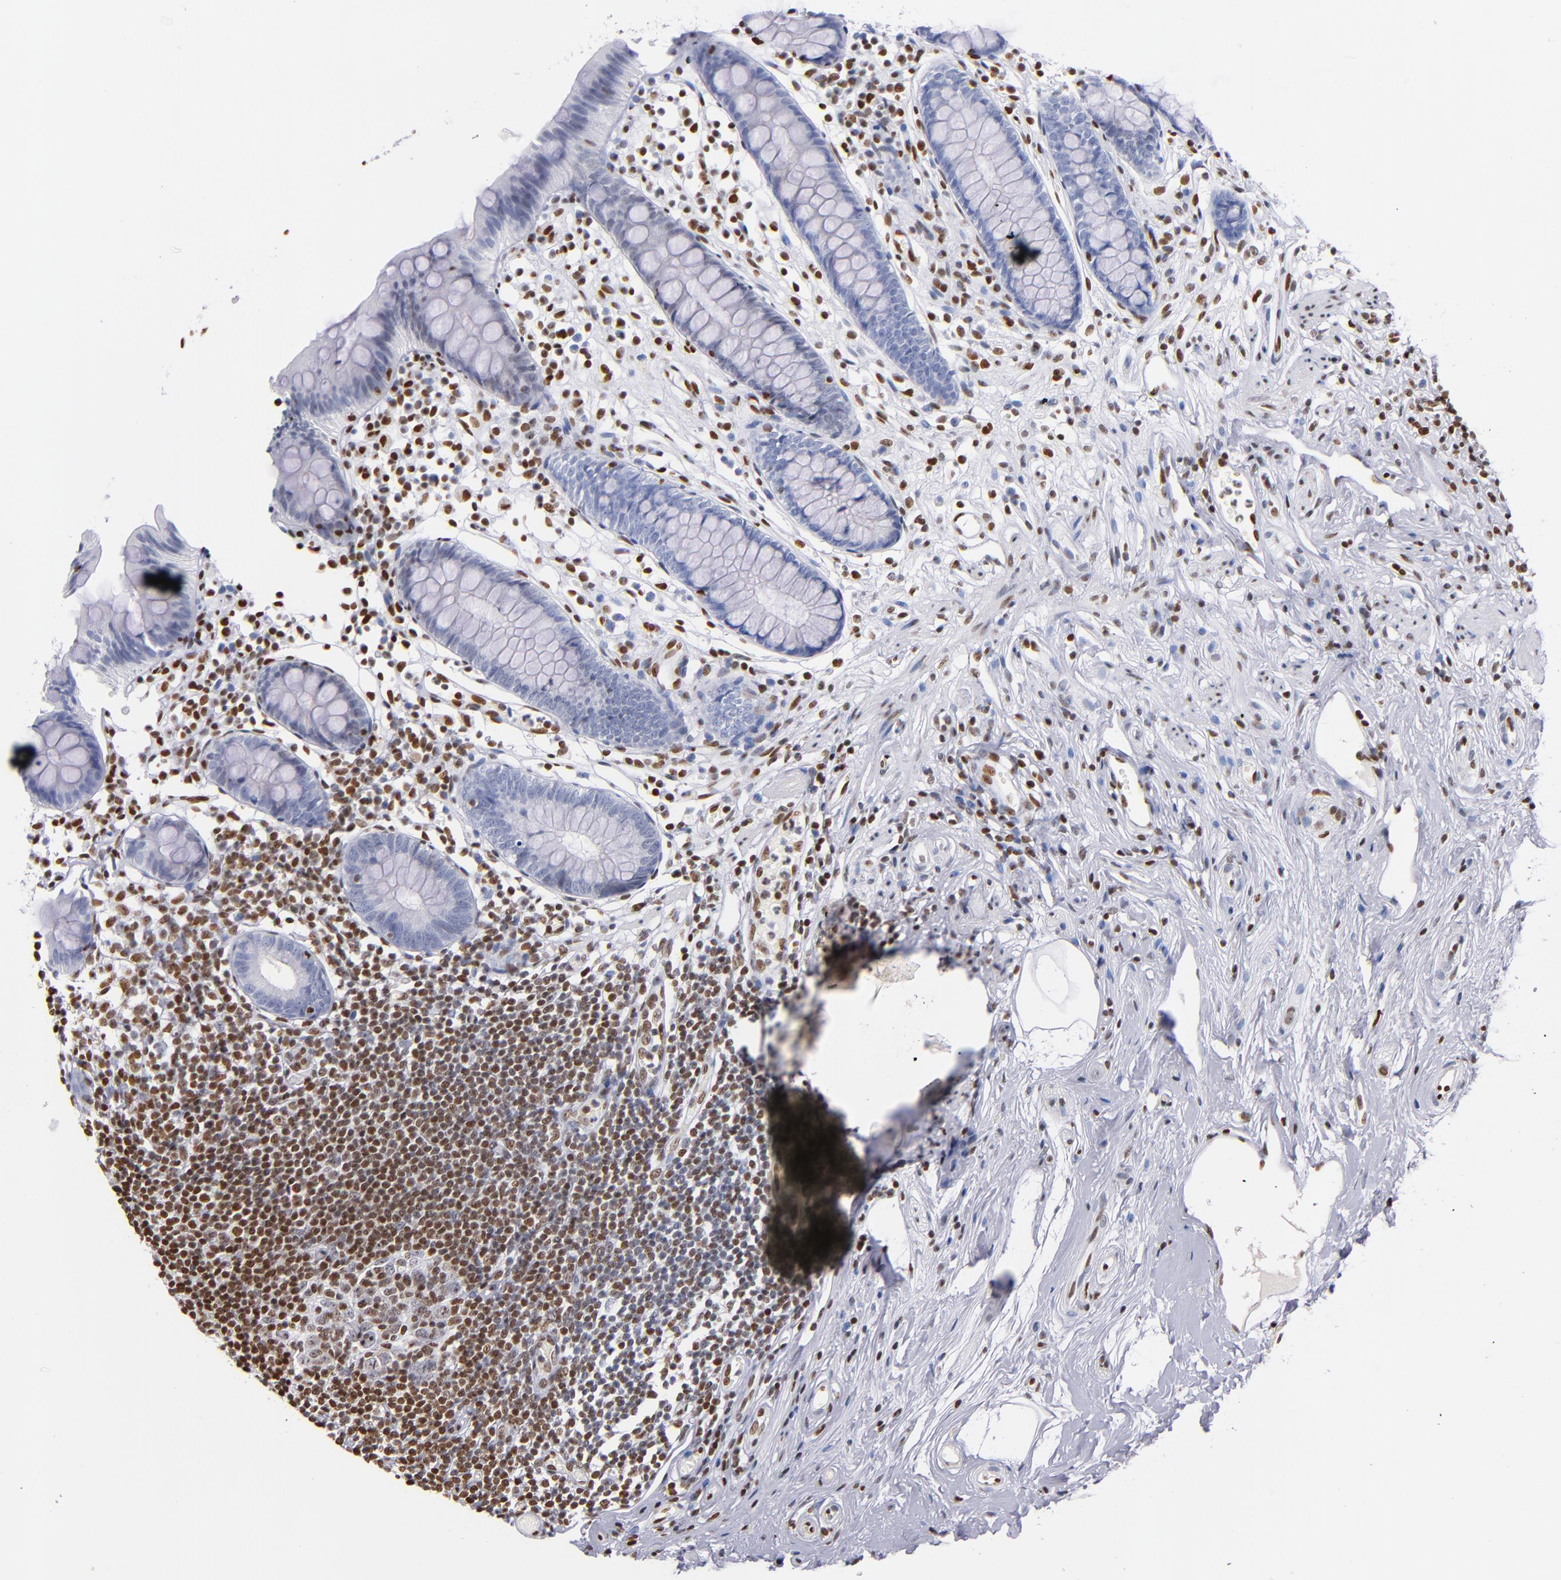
{"staining": {"intensity": "negative", "quantity": "none", "location": "none"}, "tissue": "appendix", "cell_type": "Glandular cells", "image_type": "normal", "snomed": [{"axis": "morphology", "description": "Normal tissue, NOS"}, {"axis": "topography", "description": "Appendix"}], "caption": "High power microscopy image of an IHC photomicrograph of normal appendix, revealing no significant staining in glandular cells. (IHC, brightfield microscopy, high magnification).", "gene": "IFI16", "patient": {"sex": "male", "age": 38}}